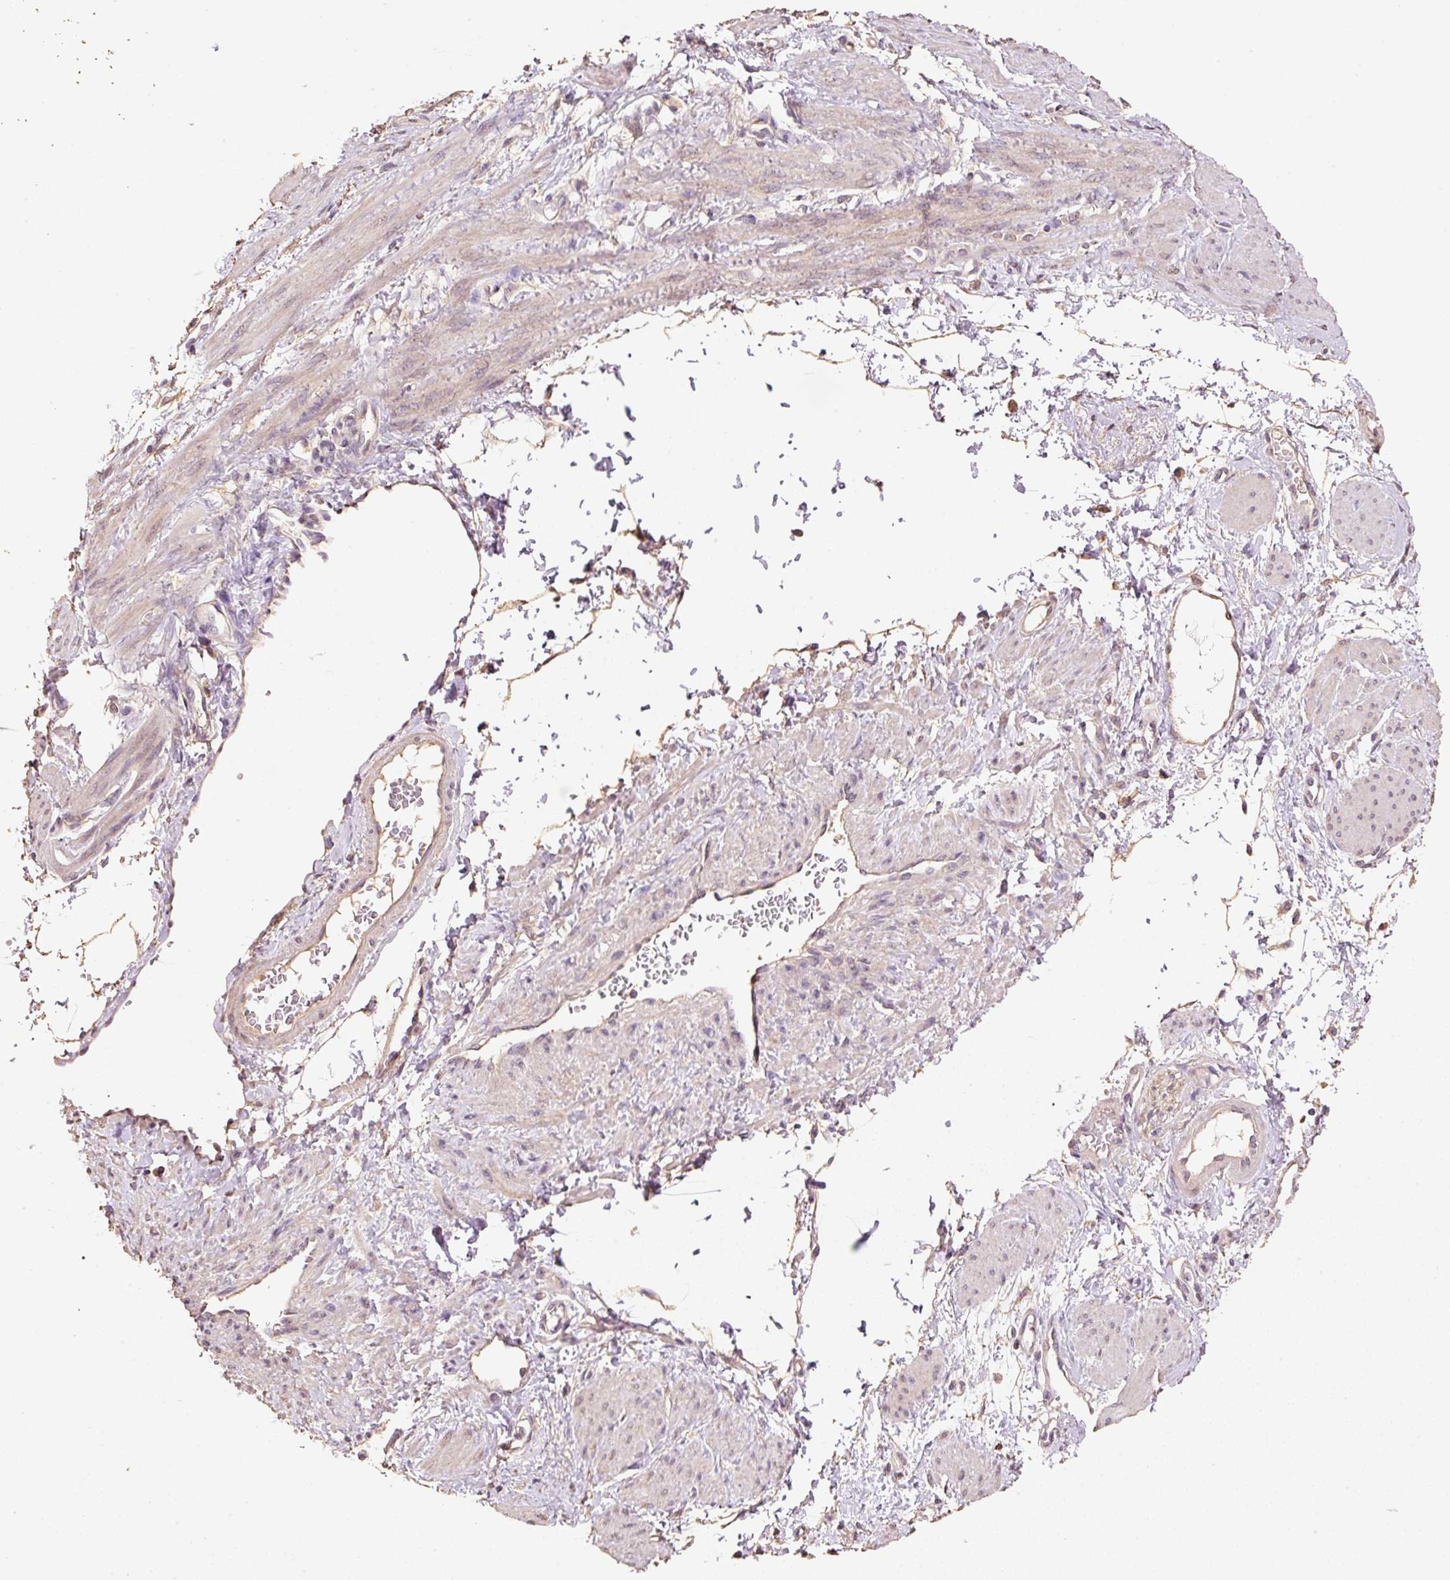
{"staining": {"intensity": "weak", "quantity": "<25%", "location": "cytoplasmic/membranous"}, "tissue": "smooth muscle", "cell_type": "Smooth muscle cells", "image_type": "normal", "snomed": [{"axis": "morphology", "description": "Normal tissue, NOS"}, {"axis": "topography", "description": "Smooth muscle"}, {"axis": "topography", "description": "Uterus"}], "caption": "A micrograph of human smooth muscle is negative for staining in smooth muscle cells.", "gene": "HERC2", "patient": {"sex": "female", "age": 39}}